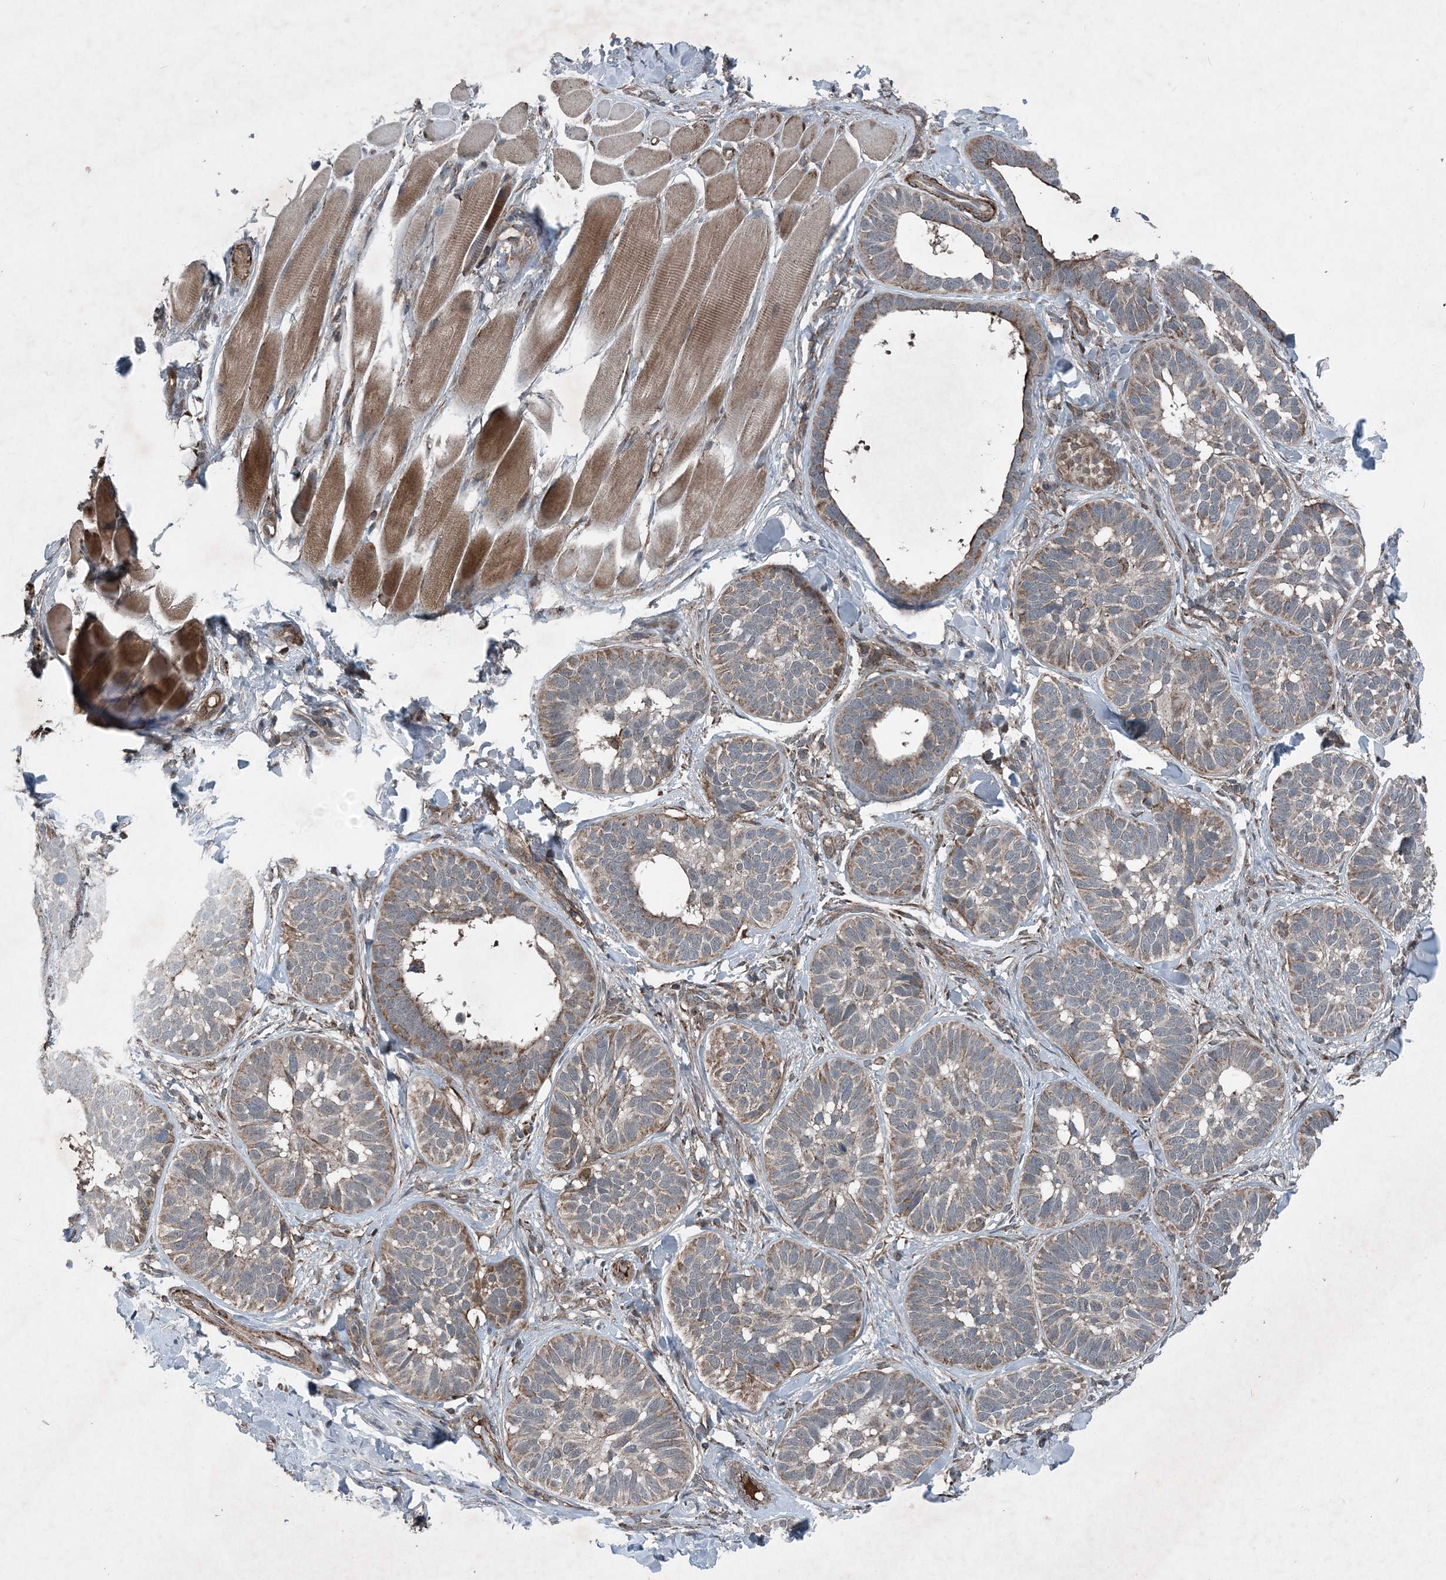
{"staining": {"intensity": "weak", "quantity": ">75%", "location": "cytoplasmic/membranous"}, "tissue": "skin cancer", "cell_type": "Tumor cells", "image_type": "cancer", "snomed": [{"axis": "morphology", "description": "Basal cell carcinoma"}, {"axis": "topography", "description": "Skin"}], "caption": "Immunohistochemical staining of skin cancer demonstrates weak cytoplasmic/membranous protein expression in about >75% of tumor cells. Nuclei are stained in blue.", "gene": "NDUFA2", "patient": {"sex": "male", "age": 62}}